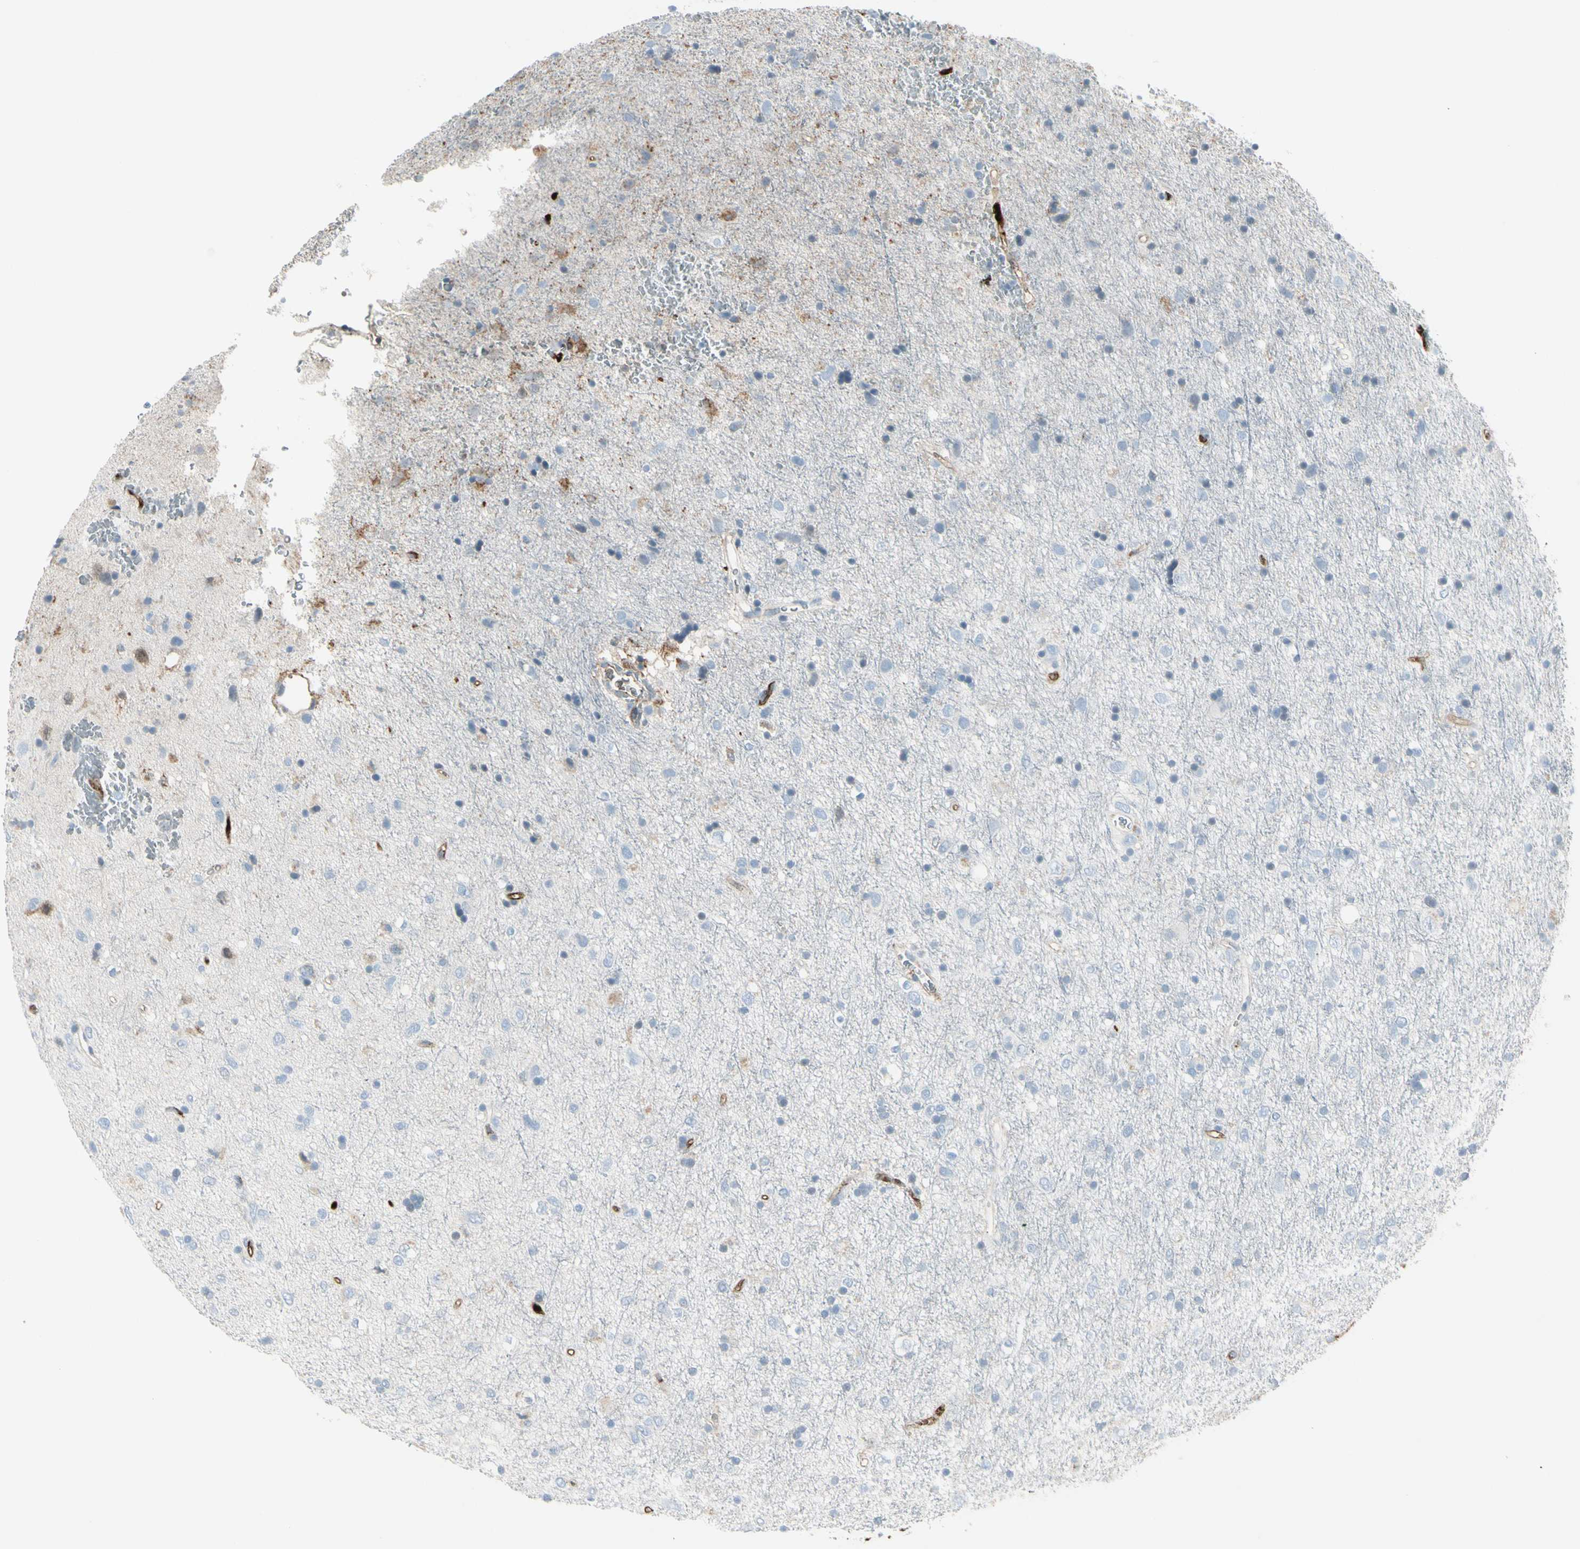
{"staining": {"intensity": "negative", "quantity": "none", "location": "none"}, "tissue": "glioma", "cell_type": "Tumor cells", "image_type": "cancer", "snomed": [{"axis": "morphology", "description": "Glioma, malignant, Low grade"}, {"axis": "topography", "description": "Brain"}], "caption": "Micrograph shows no significant protein positivity in tumor cells of malignant low-grade glioma.", "gene": "IGHG1", "patient": {"sex": "male", "age": 77}}